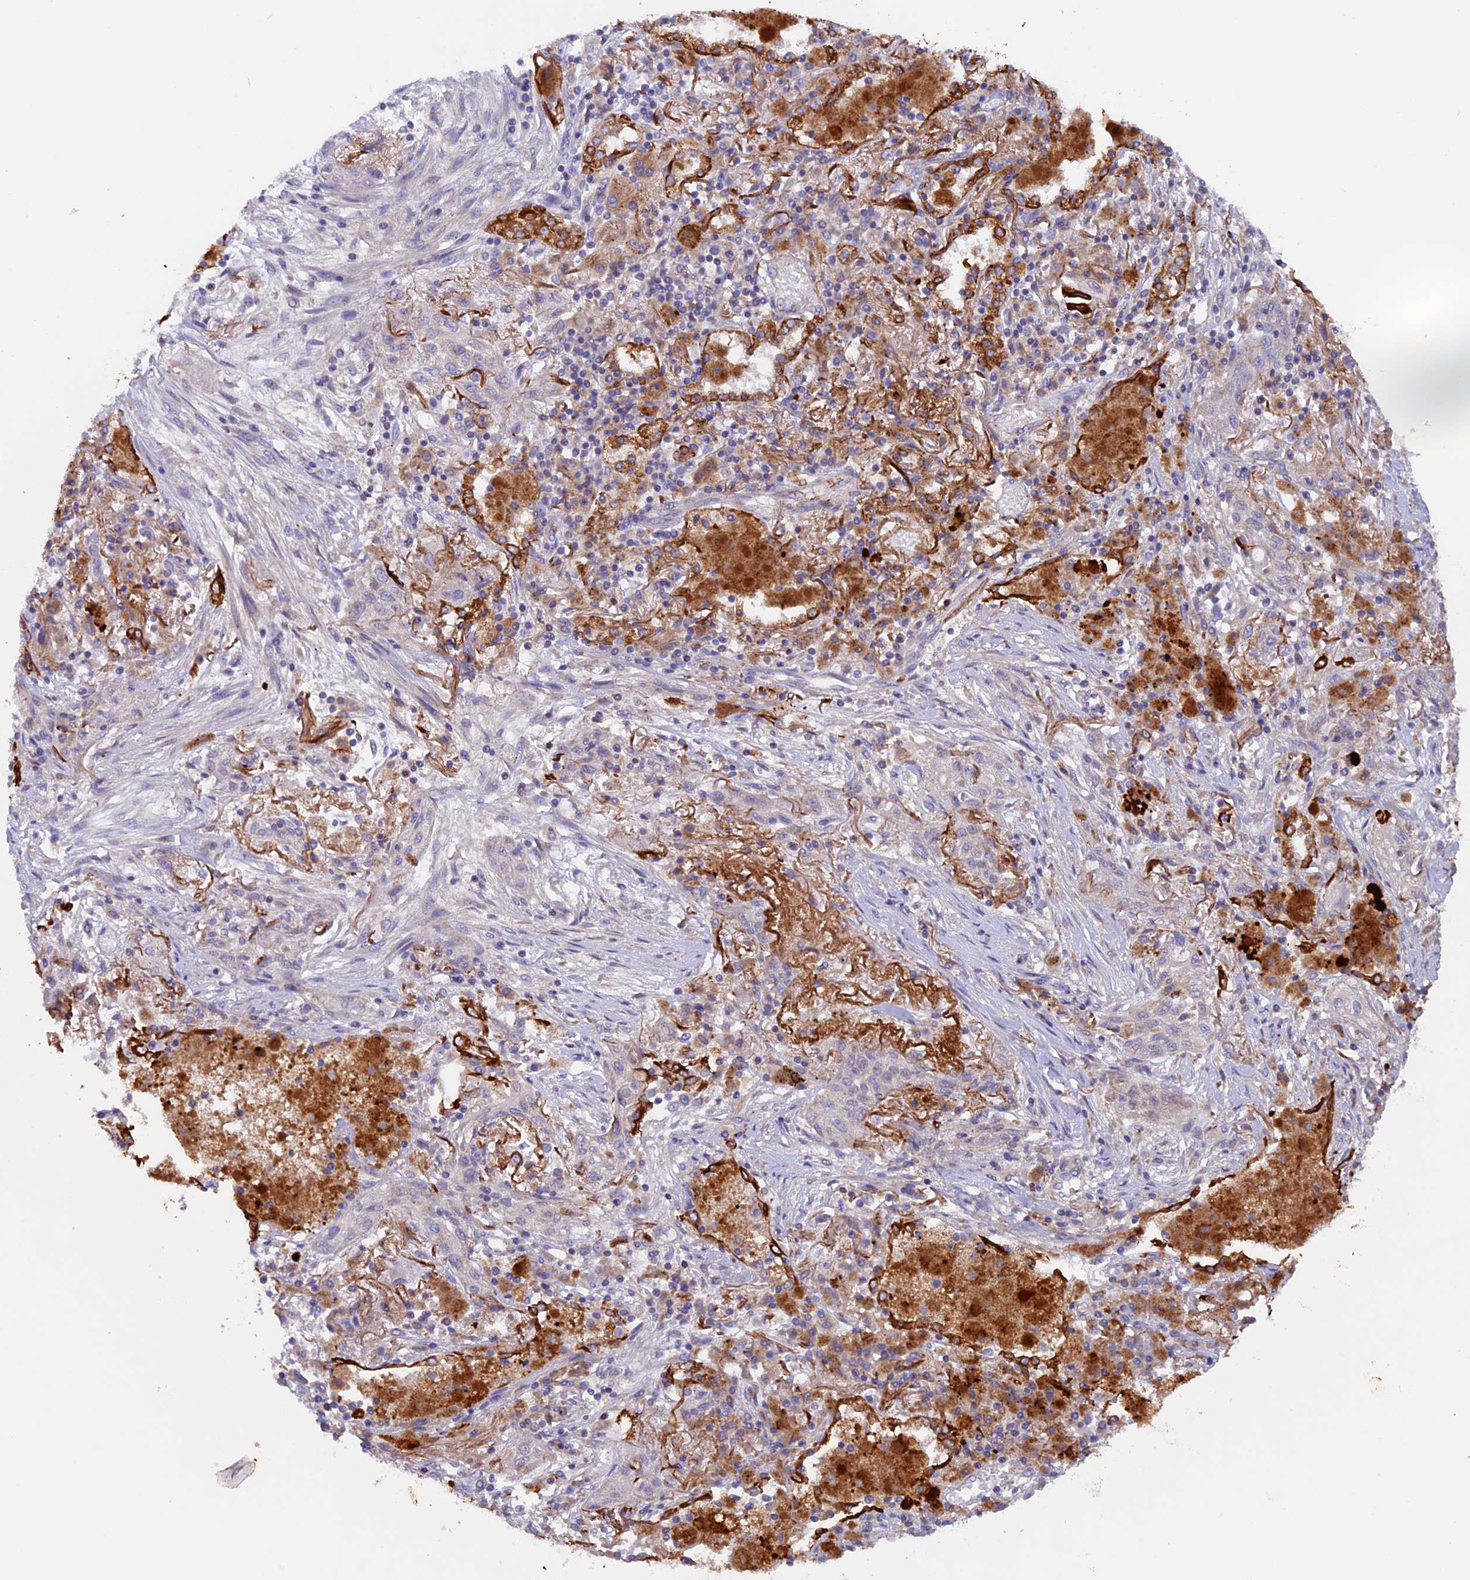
{"staining": {"intensity": "negative", "quantity": "none", "location": "none"}, "tissue": "lung cancer", "cell_type": "Tumor cells", "image_type": "cancer", "snomed": [{"axis": "morphology", "description": "Squamous cell carcinoma, NOS"}, {"axis": "topography", "description": "Lung"}], "caption": "Immunohistochemistry (IHC) histopathology image of human lung cancer stained for a protein (brown), which reveals no staining in tumor cells. (DAB IHC visualized using brightfield microscopy, high magnification).", "gene": "PTPN9", "patient": {"sex": "female", "age": 47}}